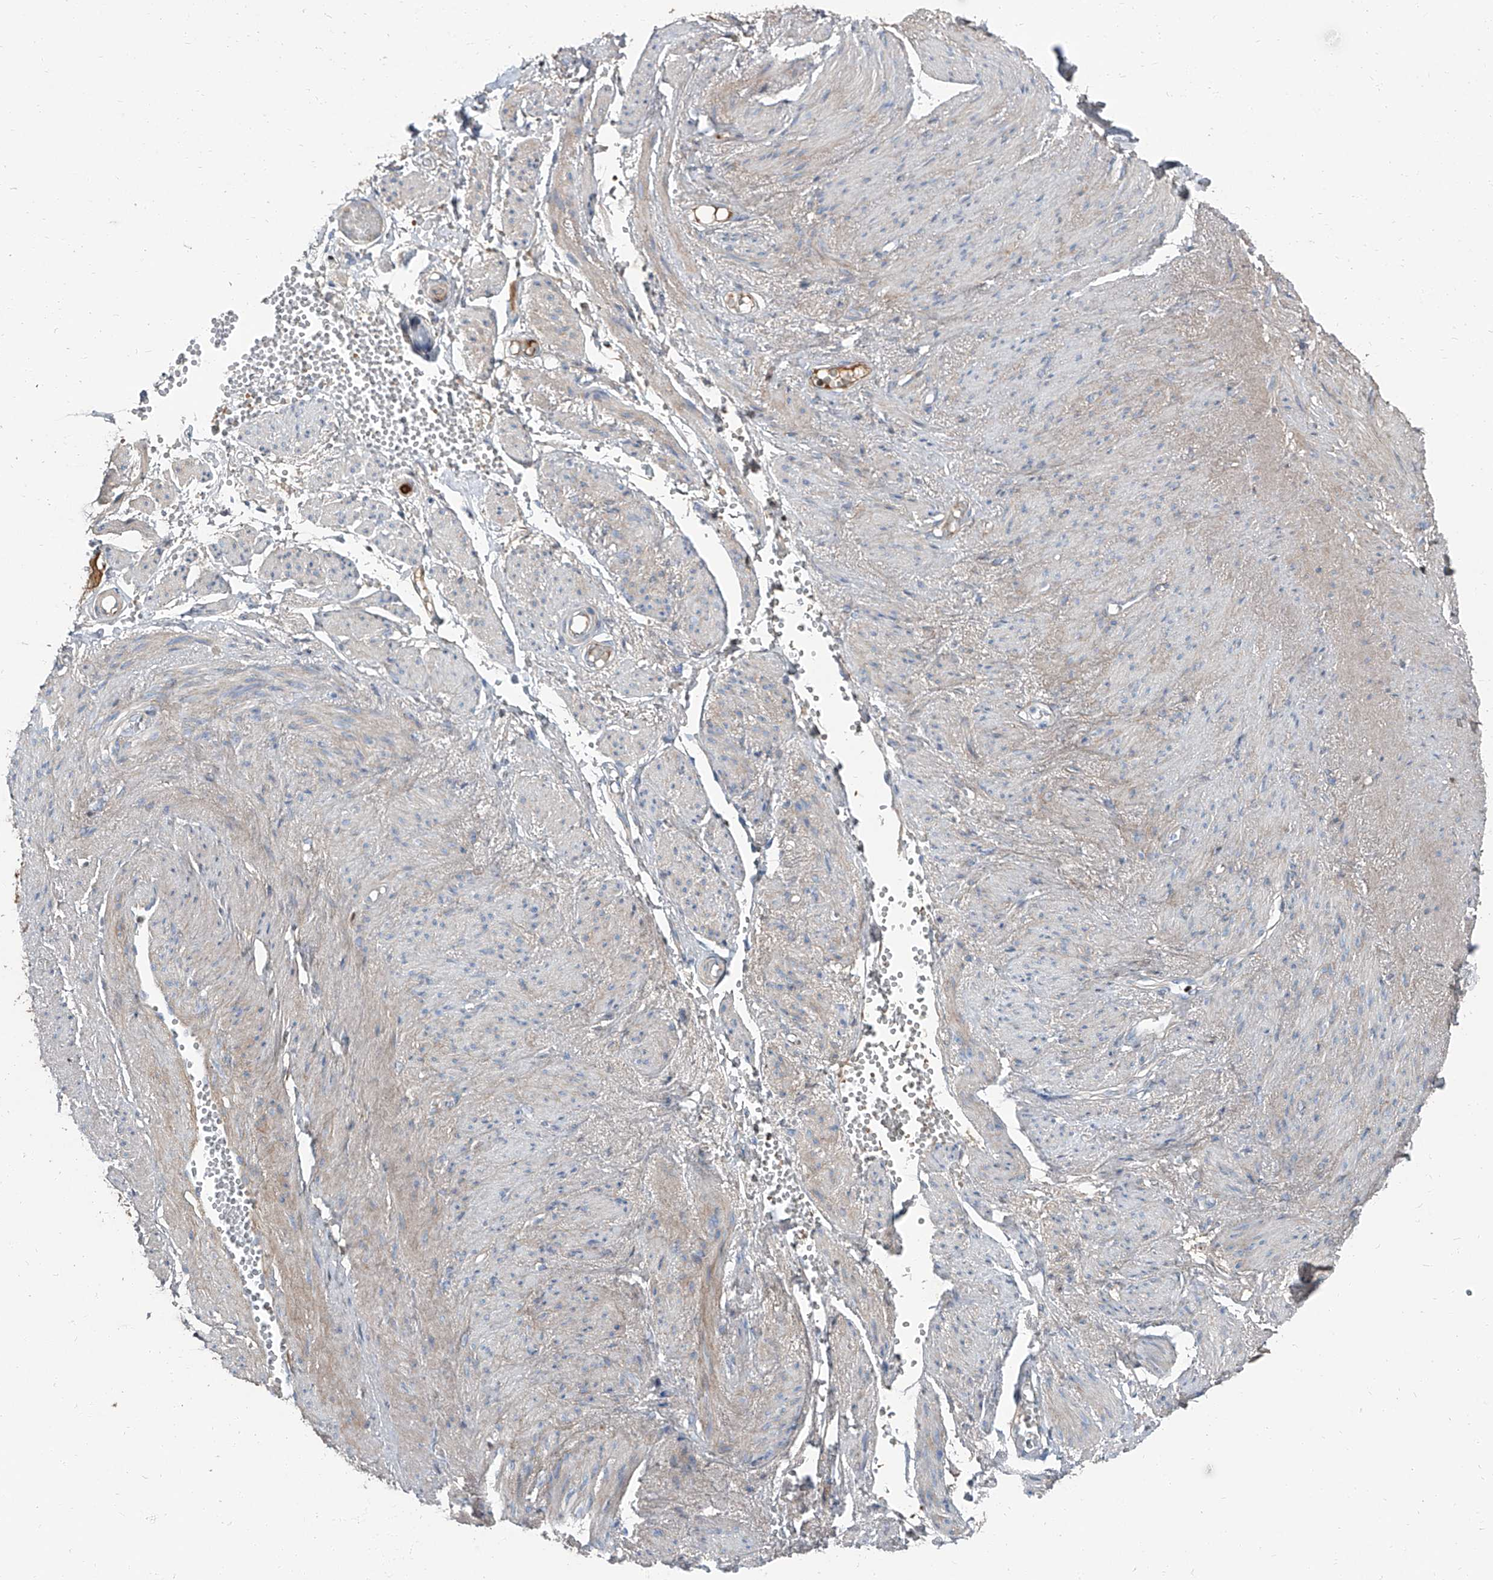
{"staining": {"intensity": "negative", "quantity": "none", "location": "none"}, "tissue": "soft tissue", "cell_type": "Chondrocytes", "image_type": "normal", "snomed": [{"axis": "morphology", "description": "Normal tissue, NOS"}, {"axis": "topography", "description": "Smooth muscle"}, {"axis": "topography", "description": "Peripheral nerve tissue"}], "caption": "A micrograph of human soft tissue is negative for staining in chondrocytes. (Brightfield microscopy of DAB (3,3'-diaminobenzidine) immunohistochemistry at high magnification).", "gene": "HOXA3", "patient": {"sex": "female", "age": 39}}